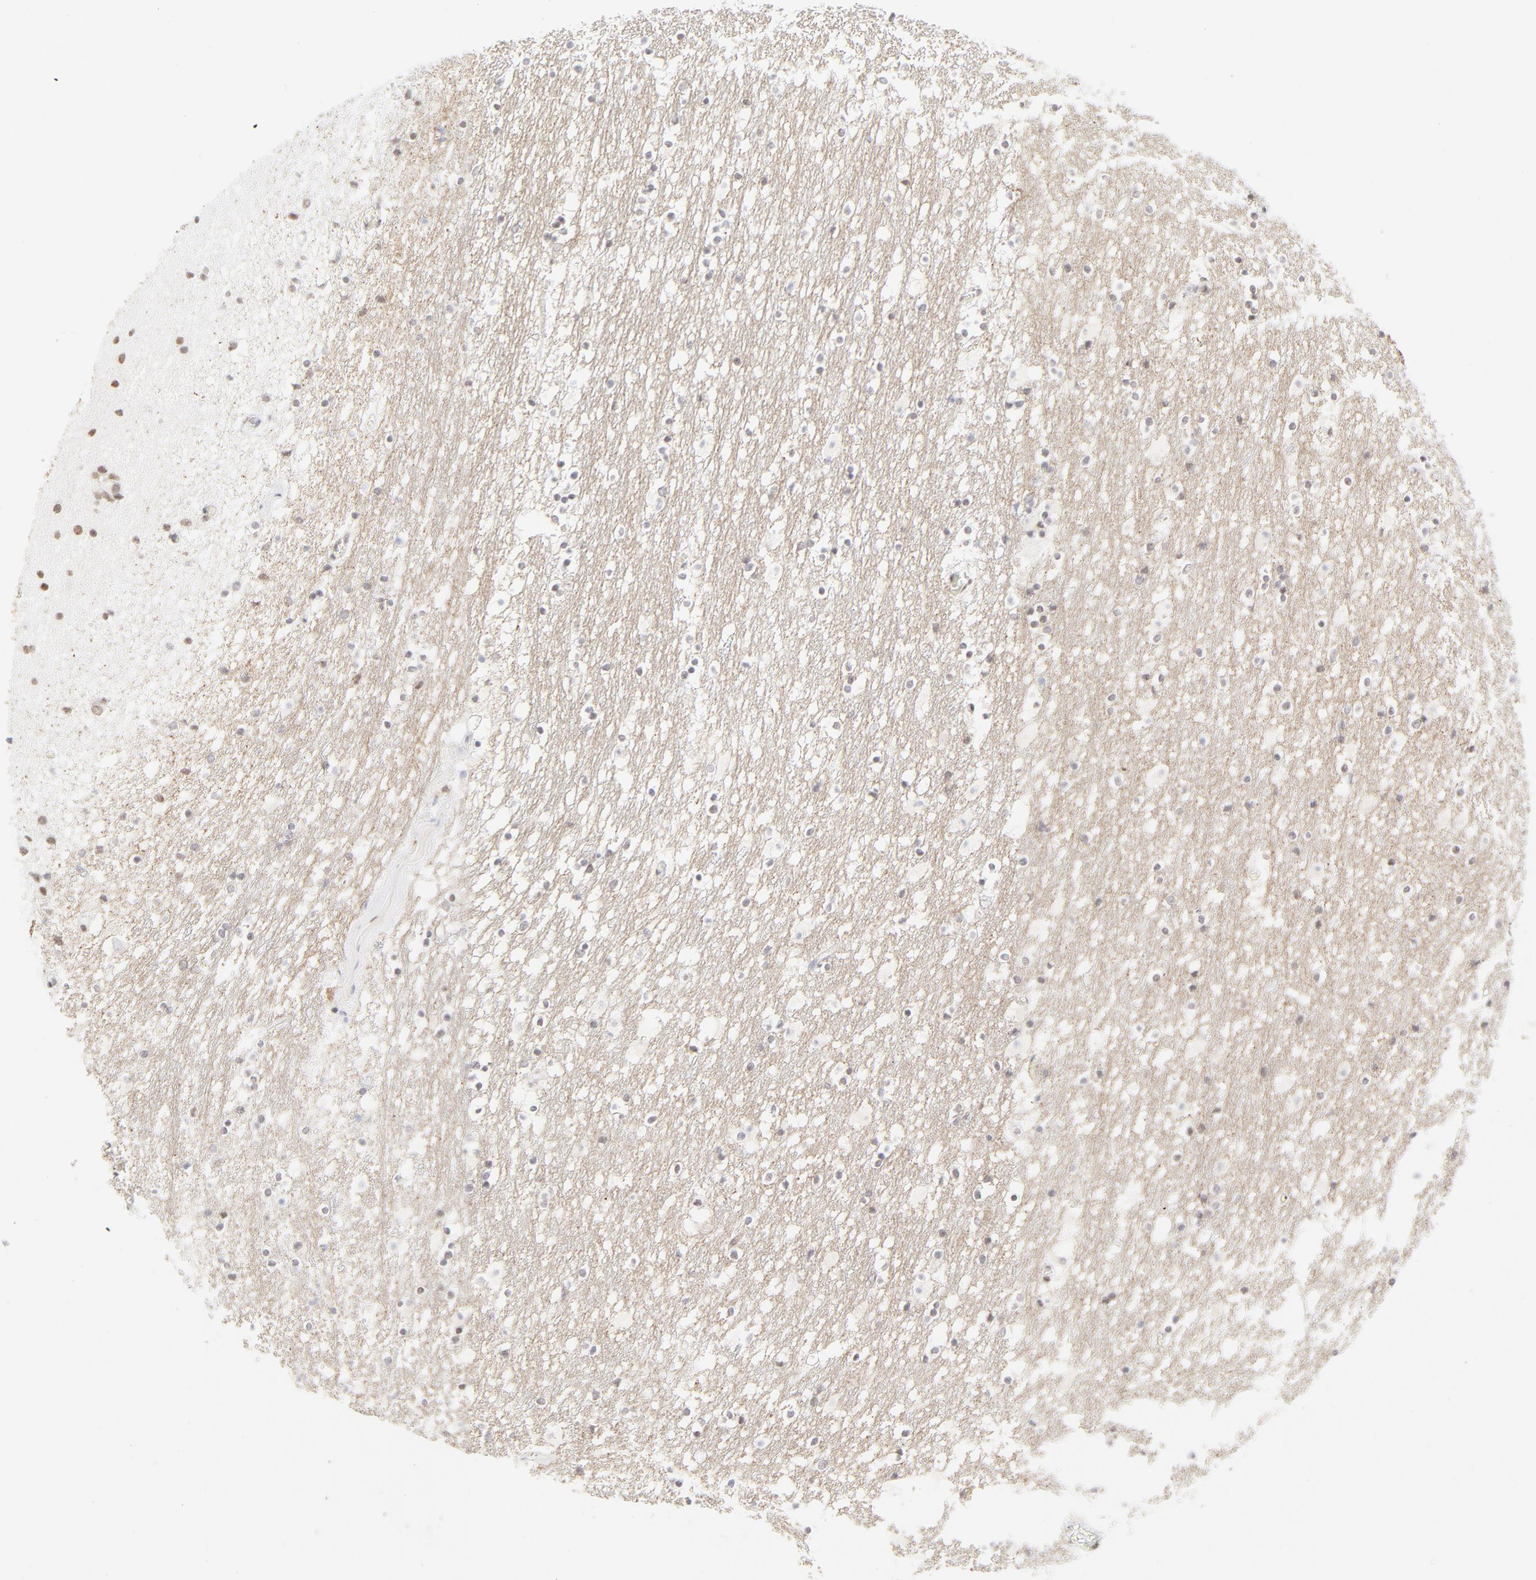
{"staining": {"intensity": "weak", "quantity": "25%-75%", "location": "cytoplasmic/membranous"}, "tissue": "caudate", "cell_type": "Glial cells", "image_type": "normal", "snomed": [{"axis": "morphology", "description": "Normal tissue, NOS"}, {"axis": "topography", "description": "Lateral ventricle wall"}], "caption": "Caudate stained with DAB IHC displays low levels of weak cytoplasmic/membranous positivity in about 25%-75% of glial cells.", "gene": "PRKCB", "patient": {"sex": "male", "age": 45}}